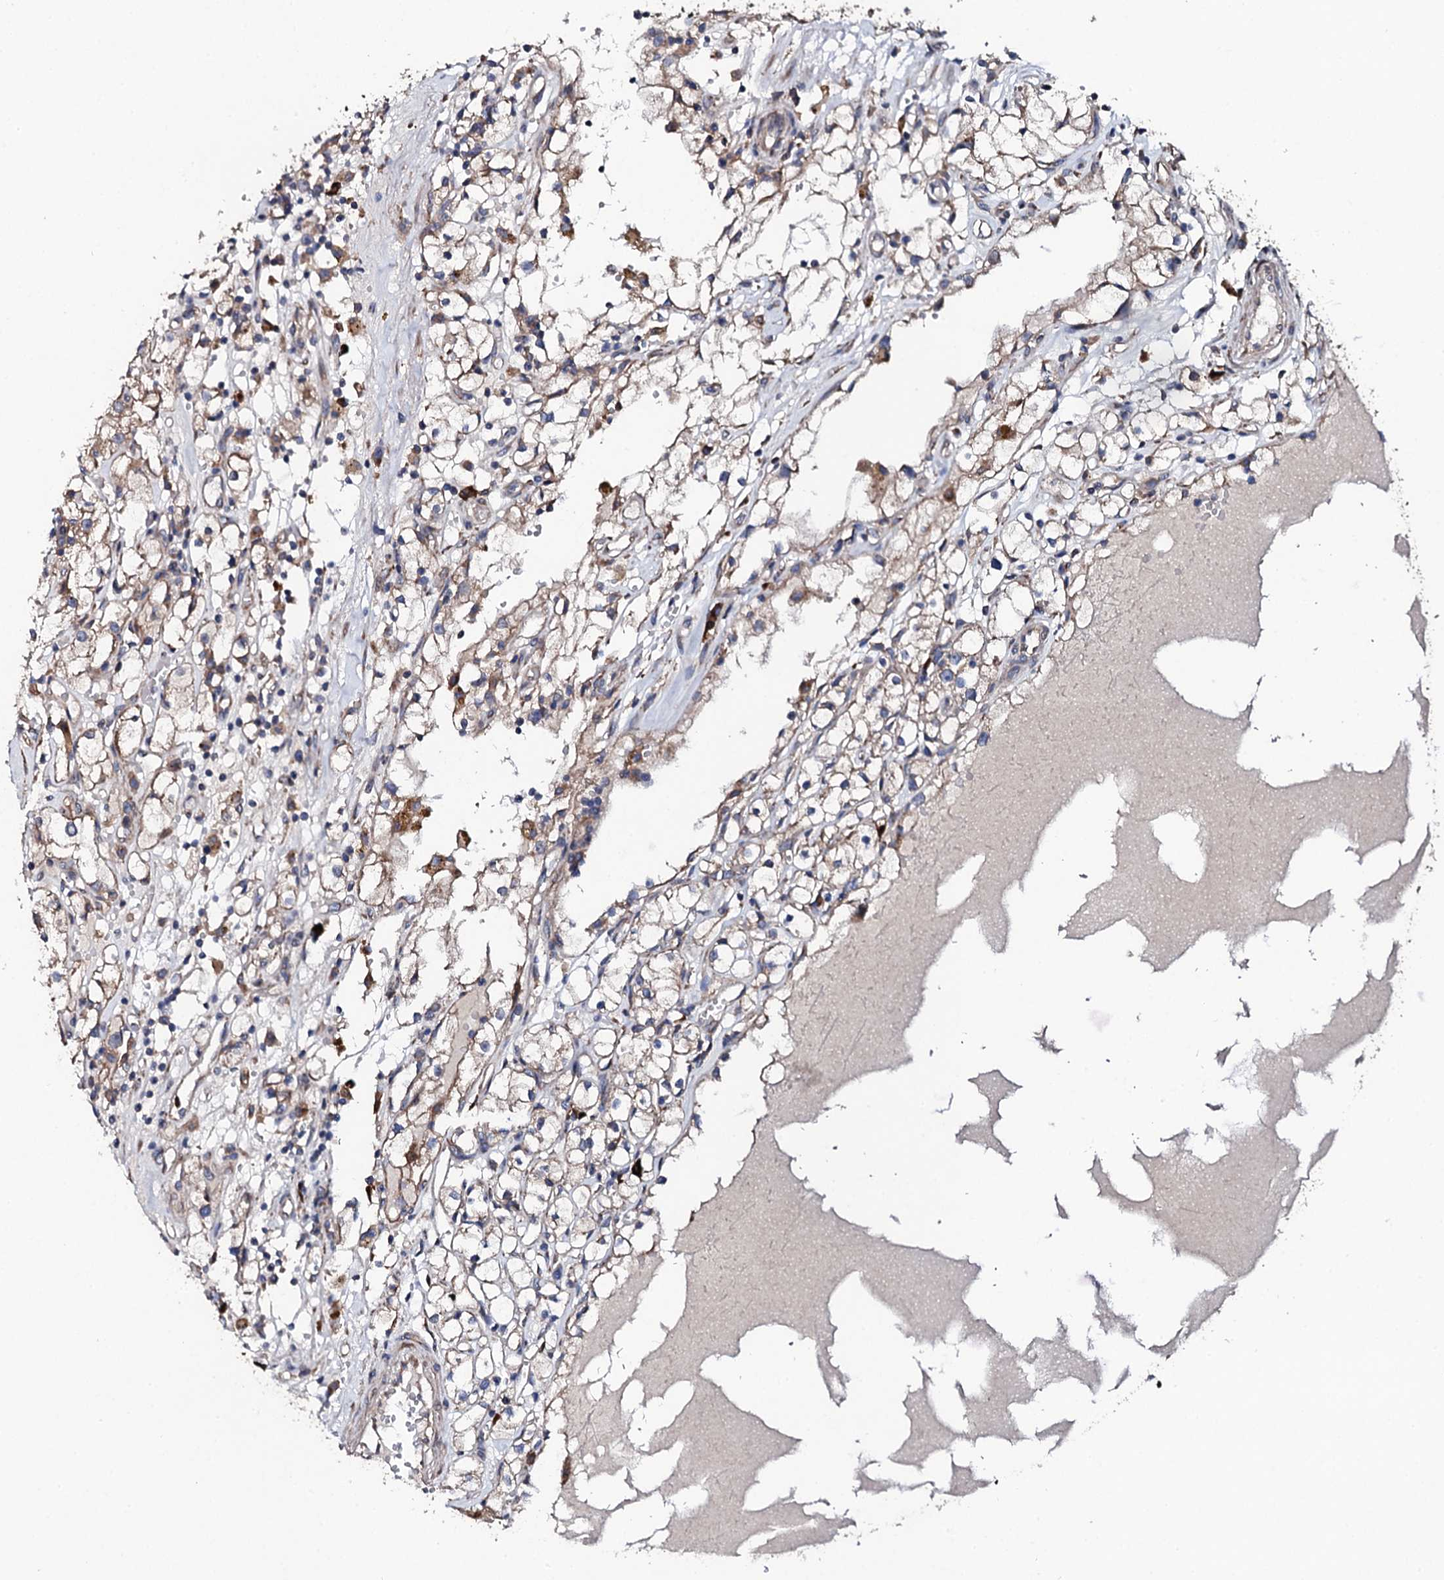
{"staining": {"intensity": "weak", "quantity": ">75%", "location": "cytoplasmic/membranous"}, "tissue": "renal cancer", "cell_type": "Tumor cells", "image_type": "cancer", "snomed": [{"axis": "morphology", "description": "Adenocarcinoma, NOS"}, {"axis": "topography", "description": "Kidney"}], "caption": "Protein staining reveals weak cytoplasmic/membranous positivity in about >75% of tumor cells in renal cancer (adenocarcinoma).", "gene": "LIPT2", "patient": {"sex": "male", "age": 56}}